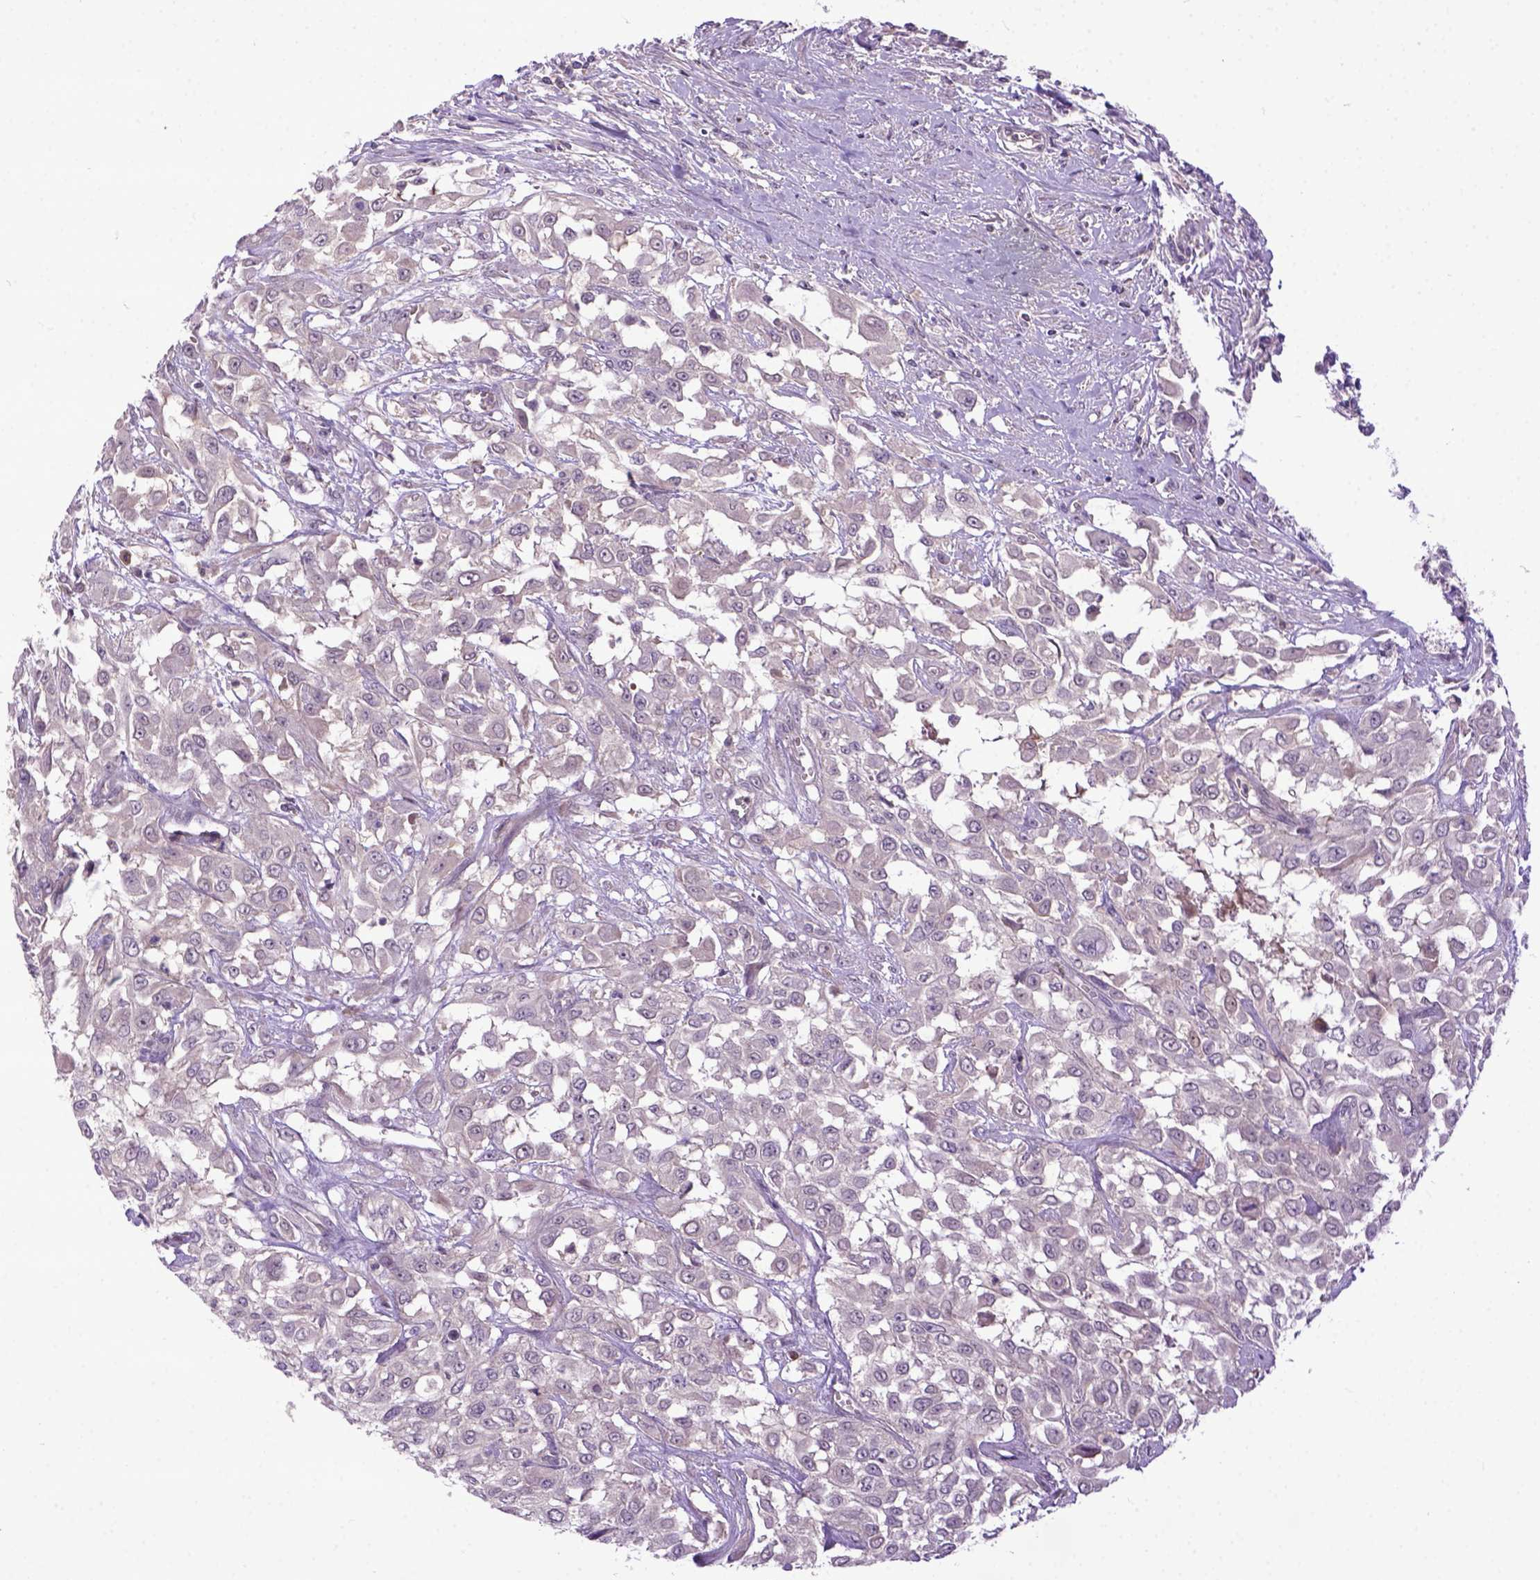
{"staining": {"intensity": "negative", "quantity": "none", "location": "none"}, "tissue": "urothelial cancer", "cell_type": "Tumor cells", "image_type": "cancer", "snomed": [{"axis": "morphology", "description": "Urothelial carcinoma, High grade"}, {"axis": "topography", "description": "Urinary bladder"}], "caption": "A micrograph of urothelial carcinoma (high-grade) stained for a protein shows no brown staining in tumor cells. The staining is performed using DAB (3,3'-diaminobenzidine) brown chromogen with nuclei counter-stained in using hematoxylin.", "gene": "CPNE1", "patient": {"sex": "male", "age": 57}}